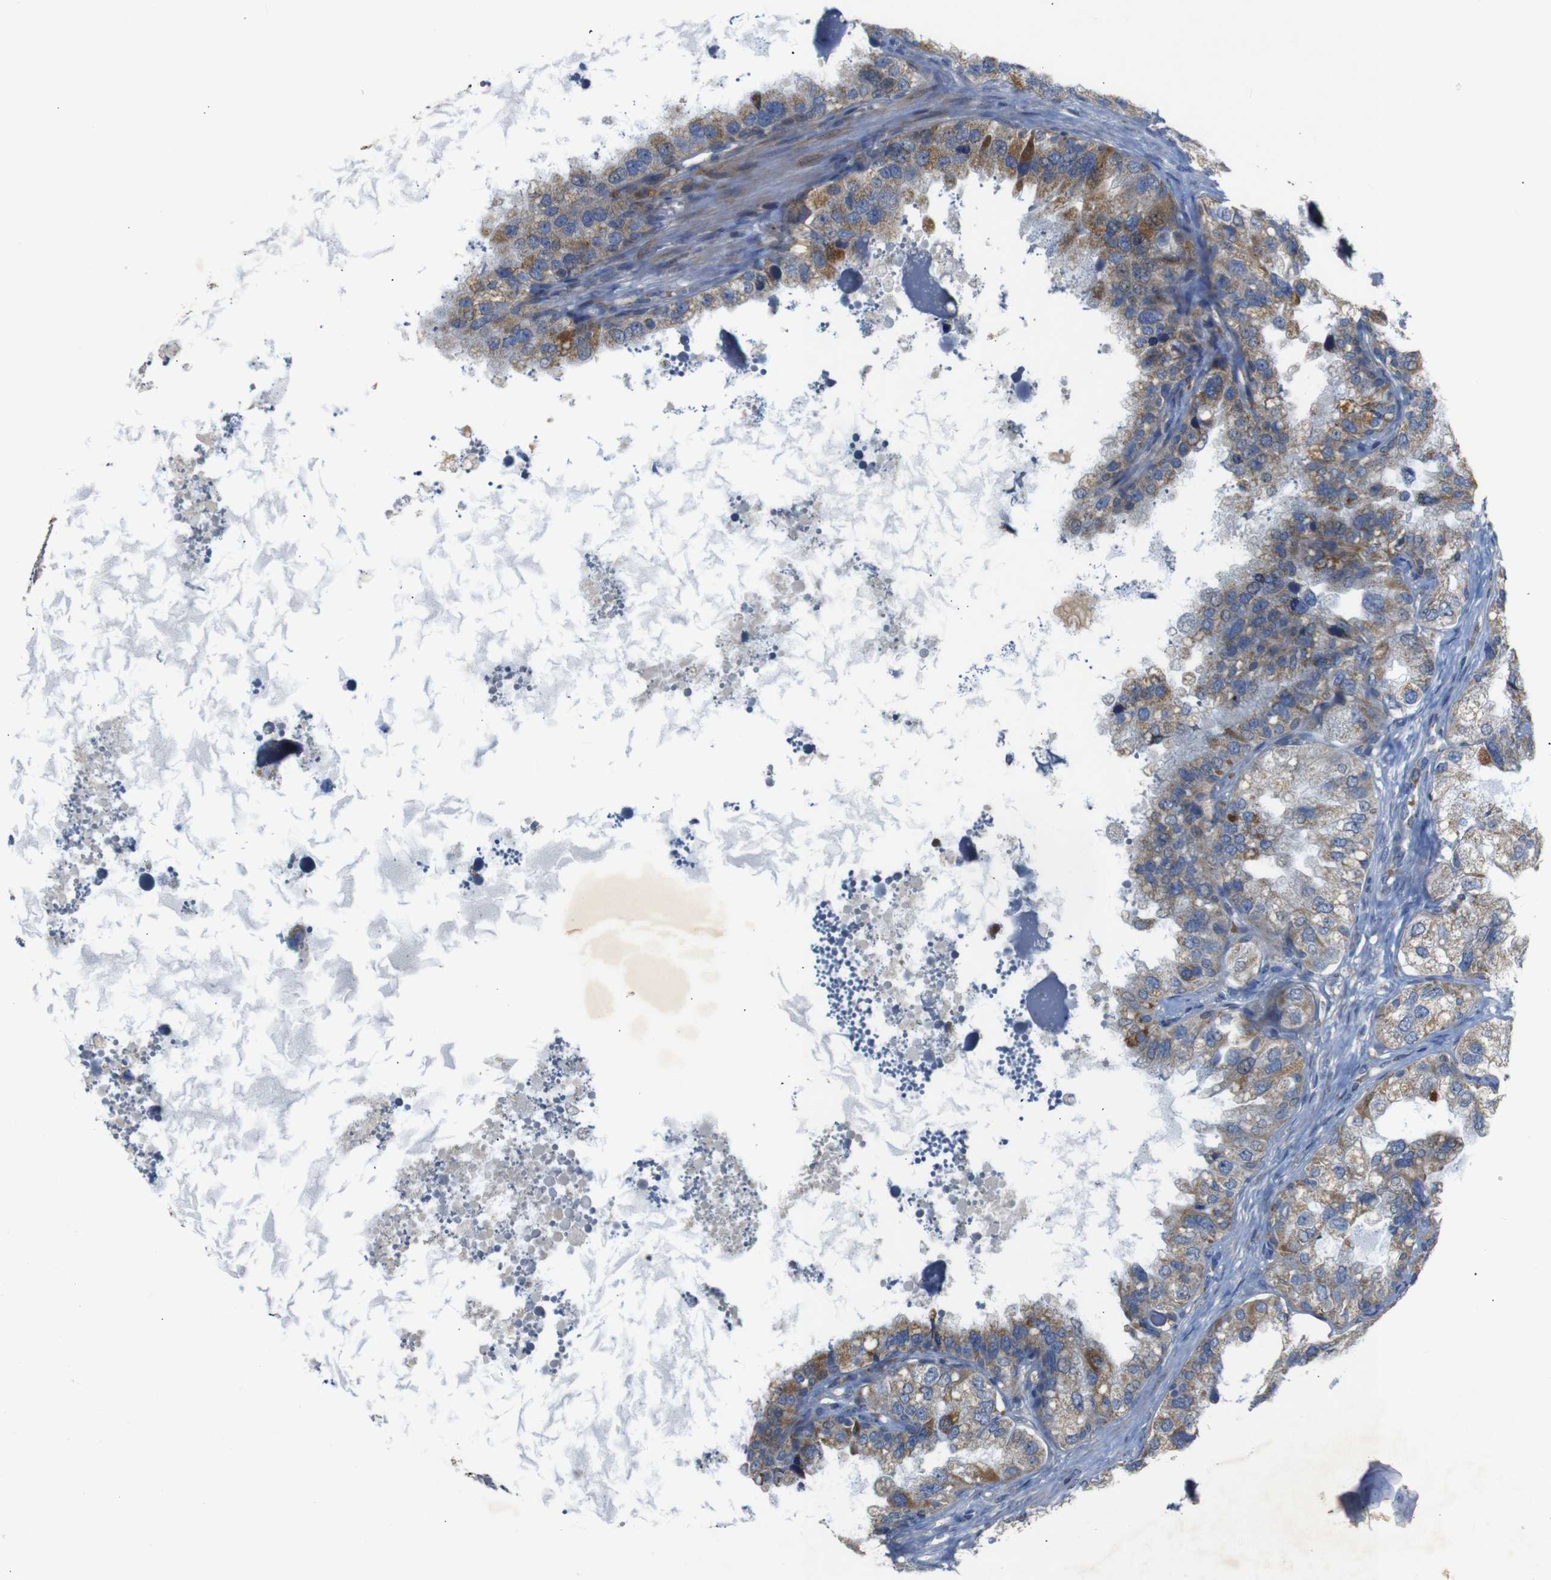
{"staining": {"intensity": "moderate", "quantity": "25%-75%", "location": "cytoplasmic/membranous"}, "tissue": "seminal vesicle", "cell_type": "Glandular cells", "image_type": "normal", "snomed": [{"axis": "morphology", "description": "Normal tissue, NOS"}, {"axis": "topography", "description": "Seminal veicle"}], "caption": "DAB immunohistochemical staining of unremarkable human seminal vesicle exhibits moderate cytoplasmic/membranous protein staining in approximately 25%-75% of glandular cells.", "gene": "CHST10", "patient": {"sex": "male", "age": 68}}